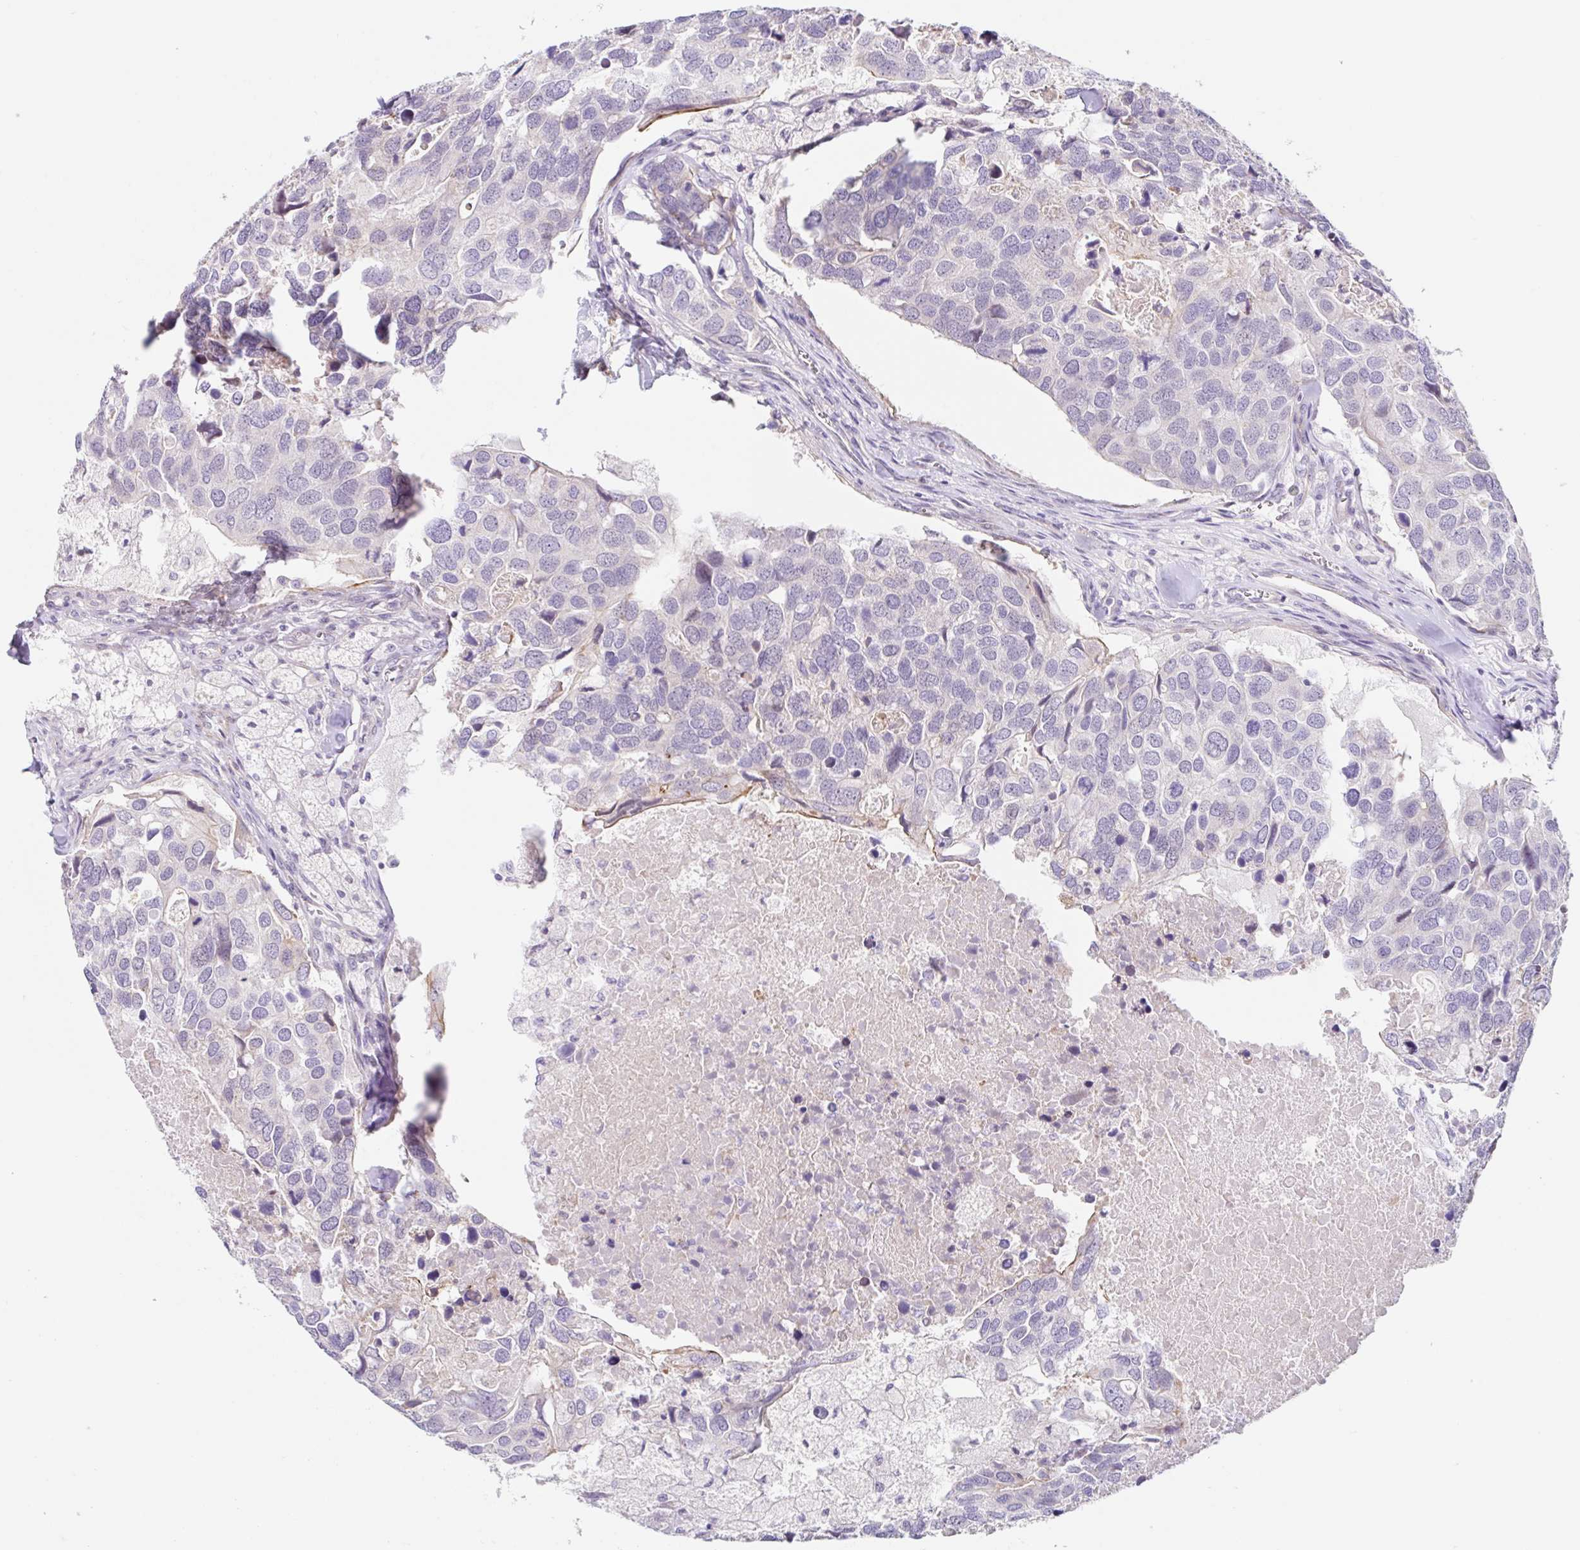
{"staining": {"intensity": "negative", "quantity": "none", "location": "none"}, "tissue": "breast cancer", "cell_type": "Tumor cells", "image_type": "cancer", "snomed": [{"axis": "morphology", "description": "Duct carcinoma"}, {"axis": "topography", "description": "Breast"}], "caption": "The photomicrograph demonstrates no significant expression in tumor cells of breast cancer (invasive ductal carcinoma).", "gene": "DCAF17", "patient": {"sex": "female", "age": 83}}